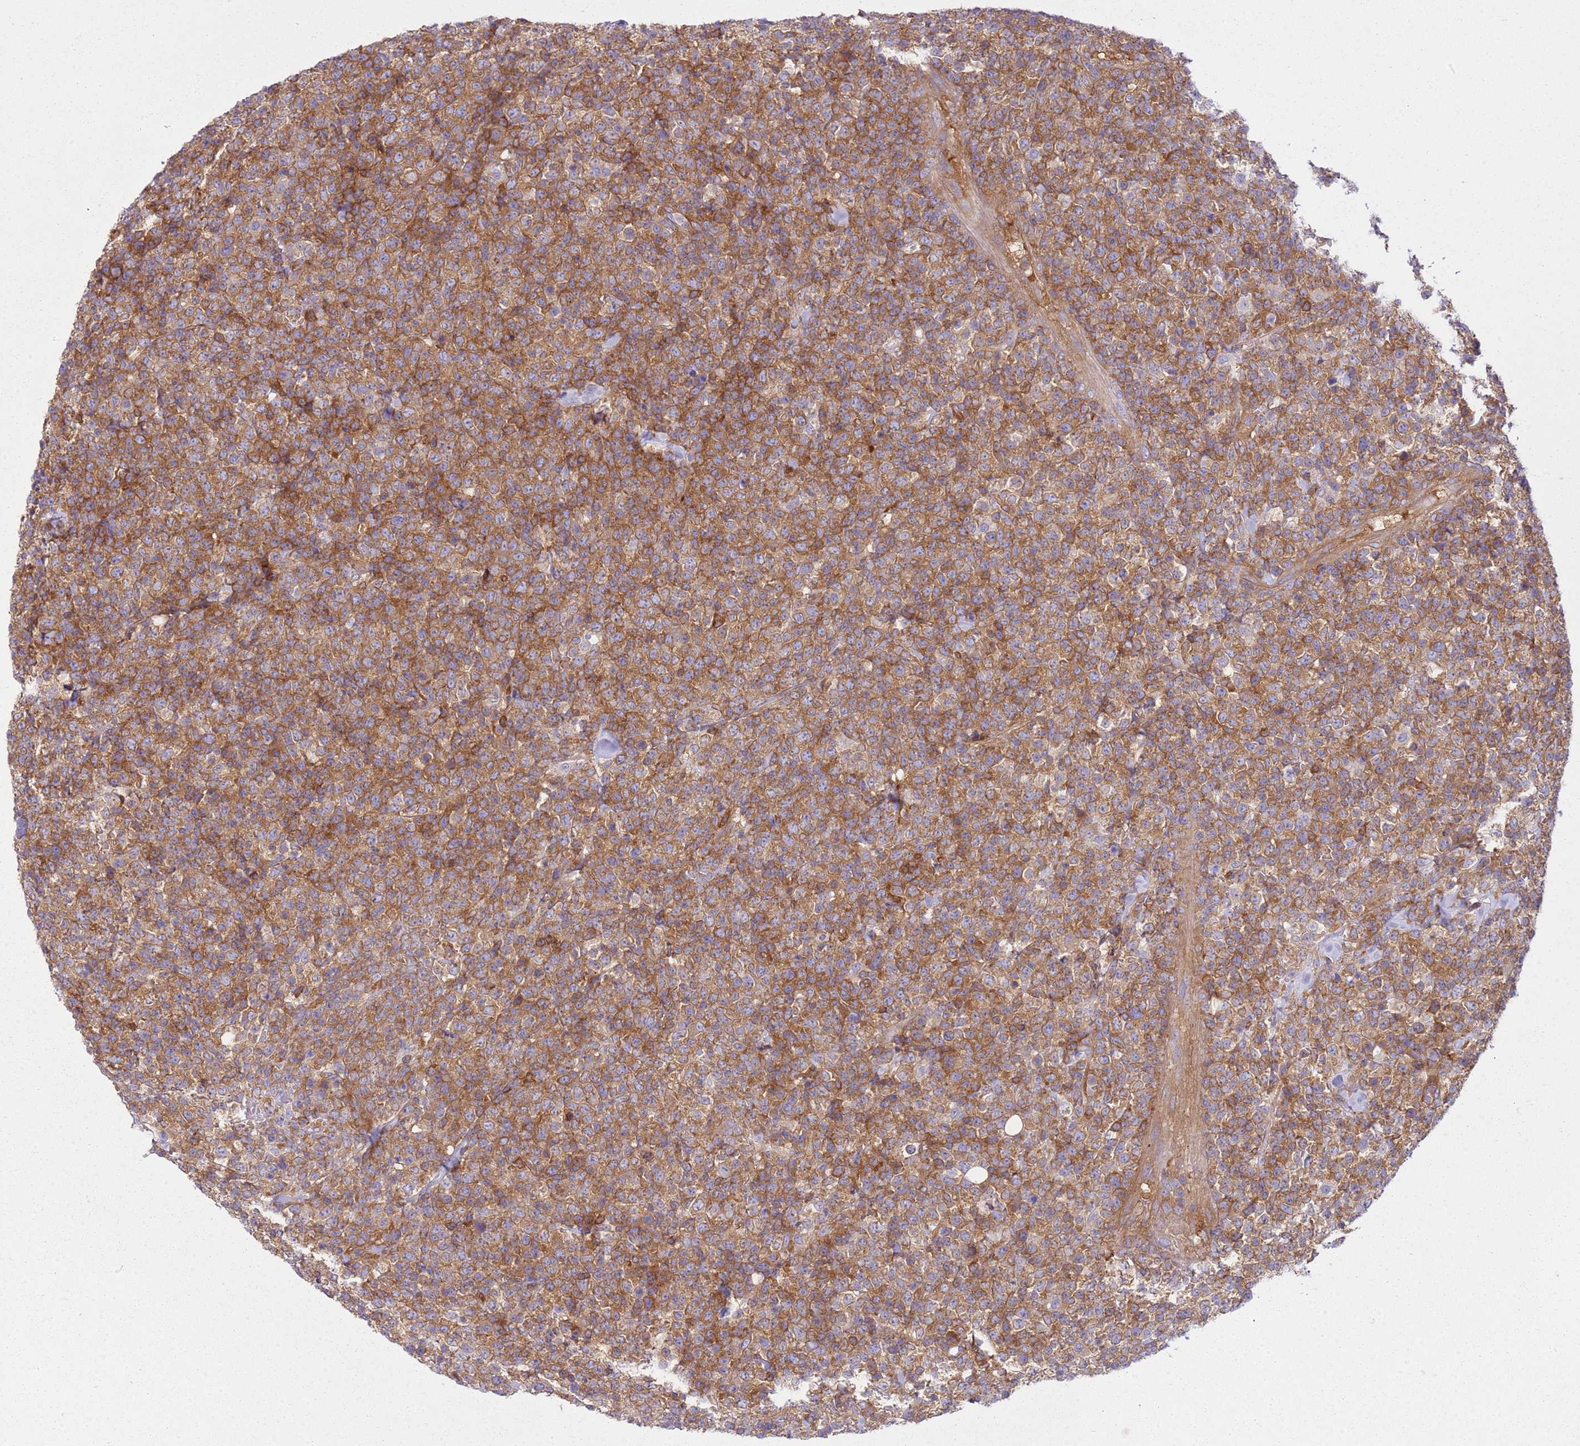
{"staining": {"intensity": "moderate", "quantity": ">75%", "location": "cytoplasmic/membranous"}, "tissue": "lymphoma", "cell_type": "Tumor cells", "image_type": "cancer", "snomed": [{"axis": "morphology", "description": "Malignant lymphoma, non-Hodgkin's type, High grade"}, {"axis": "topography", "description": "Colon"}], "caption": "Immunohistochemical staining of malignant lymphoma, non-Hodgkin's type (high-grade) shows medium levels of moderate cytoplasmic/membranous protein staining in approximately >75% of tumor cells.", "gene": "SNX21", "patient": {"sex": "female", "age": 53}}